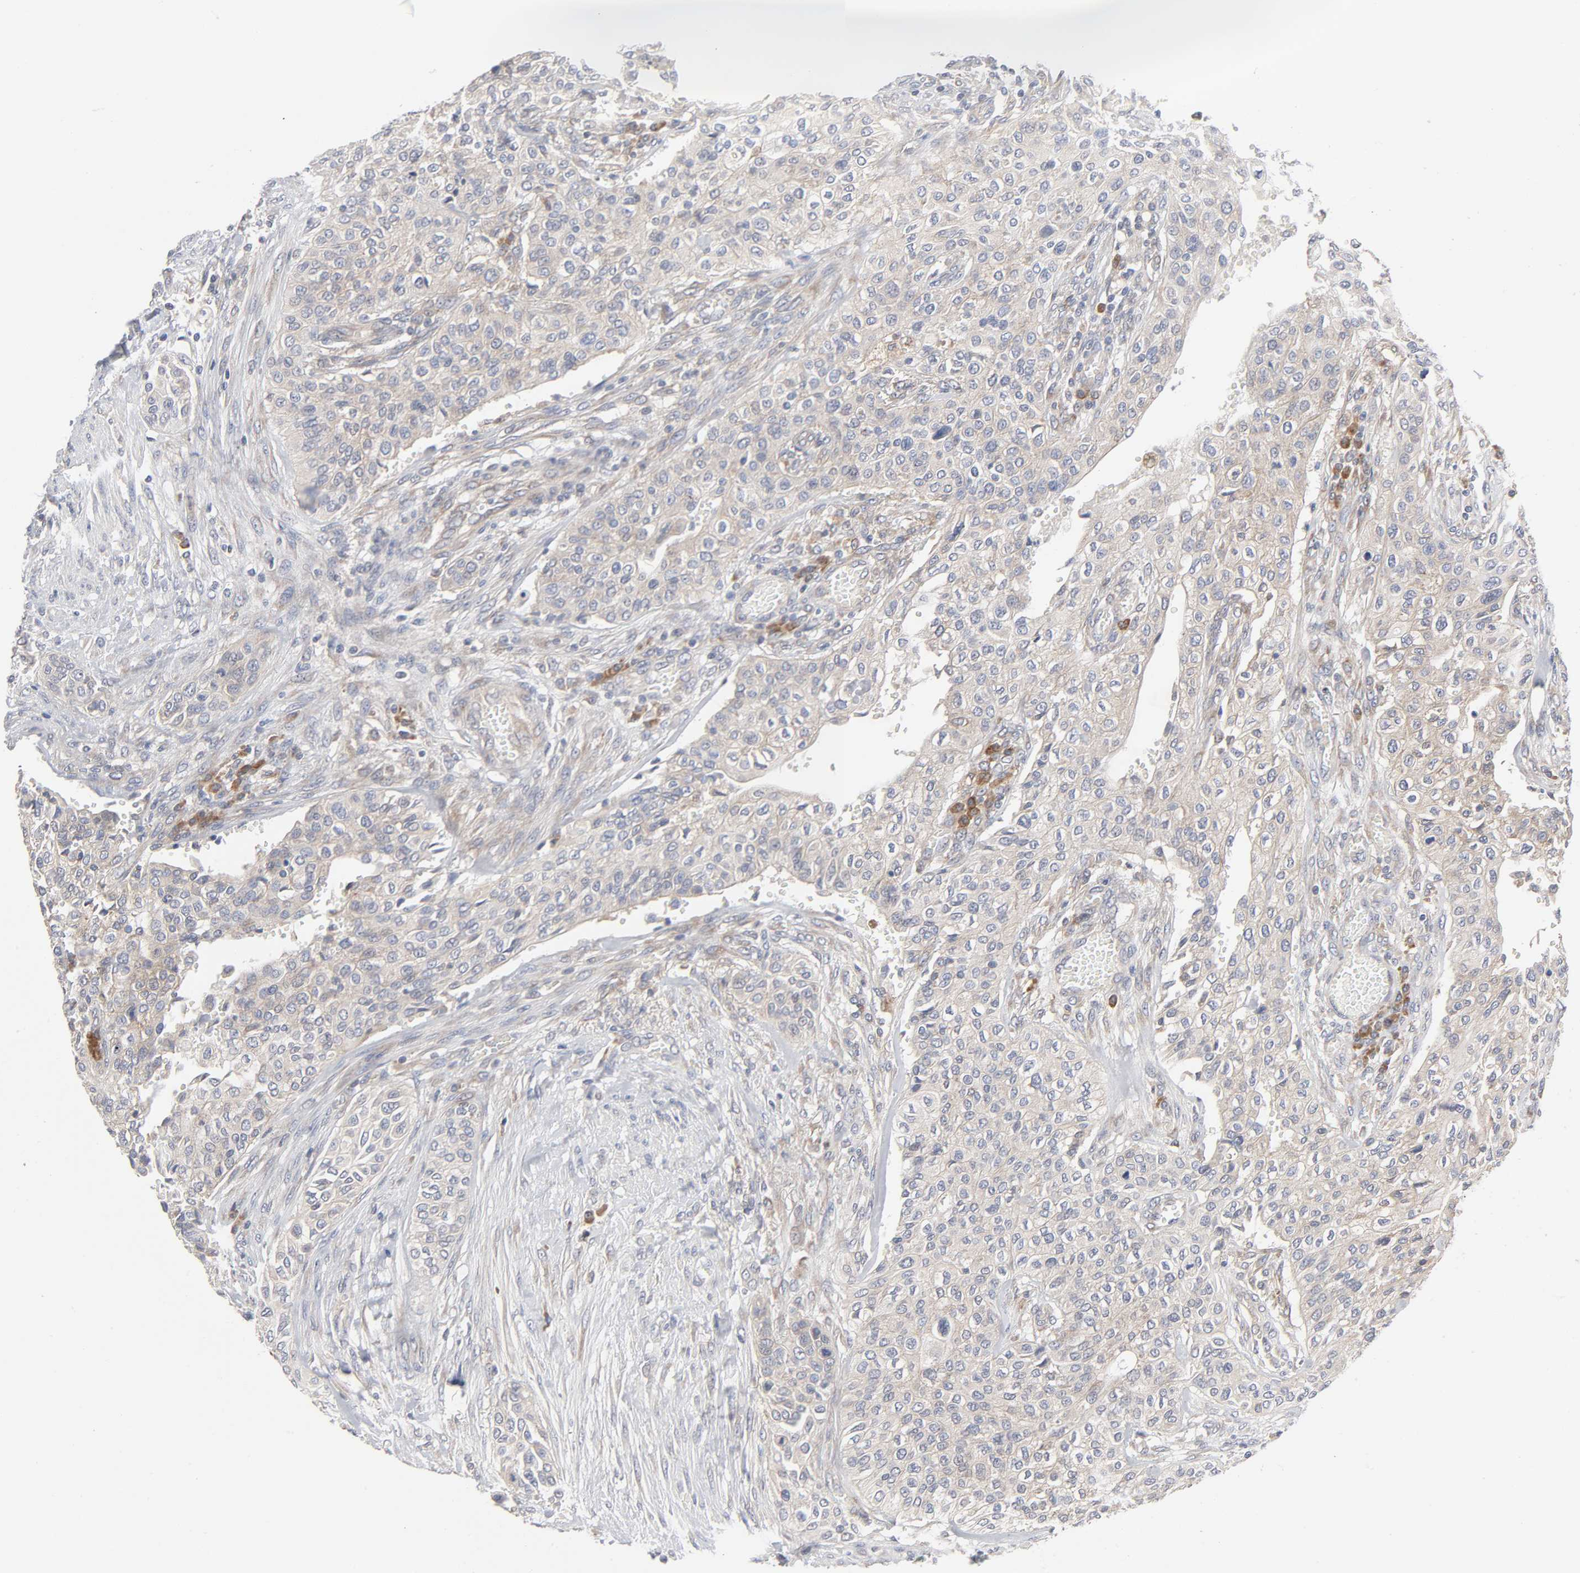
{"staining": {"intensity": "weak", "quantity": ">75%", "location": "cytoplasmic/membranous"}, "tissue": "urothelial cancer", "cell_type": "Tumor cells", "image_type": "cancer", "snomed": [{"axis": "morphology", "description": "Urothelial carcinoma, High grade"}, {"axis": "topography", "description": "Urinary bladder"}], "caption": "Immunohistochemical staining of human urothelial cancer demonstrates low levels of weak cytoplasmic/membranous expression in approximately >75% of tumor cells. (DAB = brown stain, brightfield microscopy at high magnification).", "gene": "IL4R", "patient": {"sex": "male", "age": 74}}